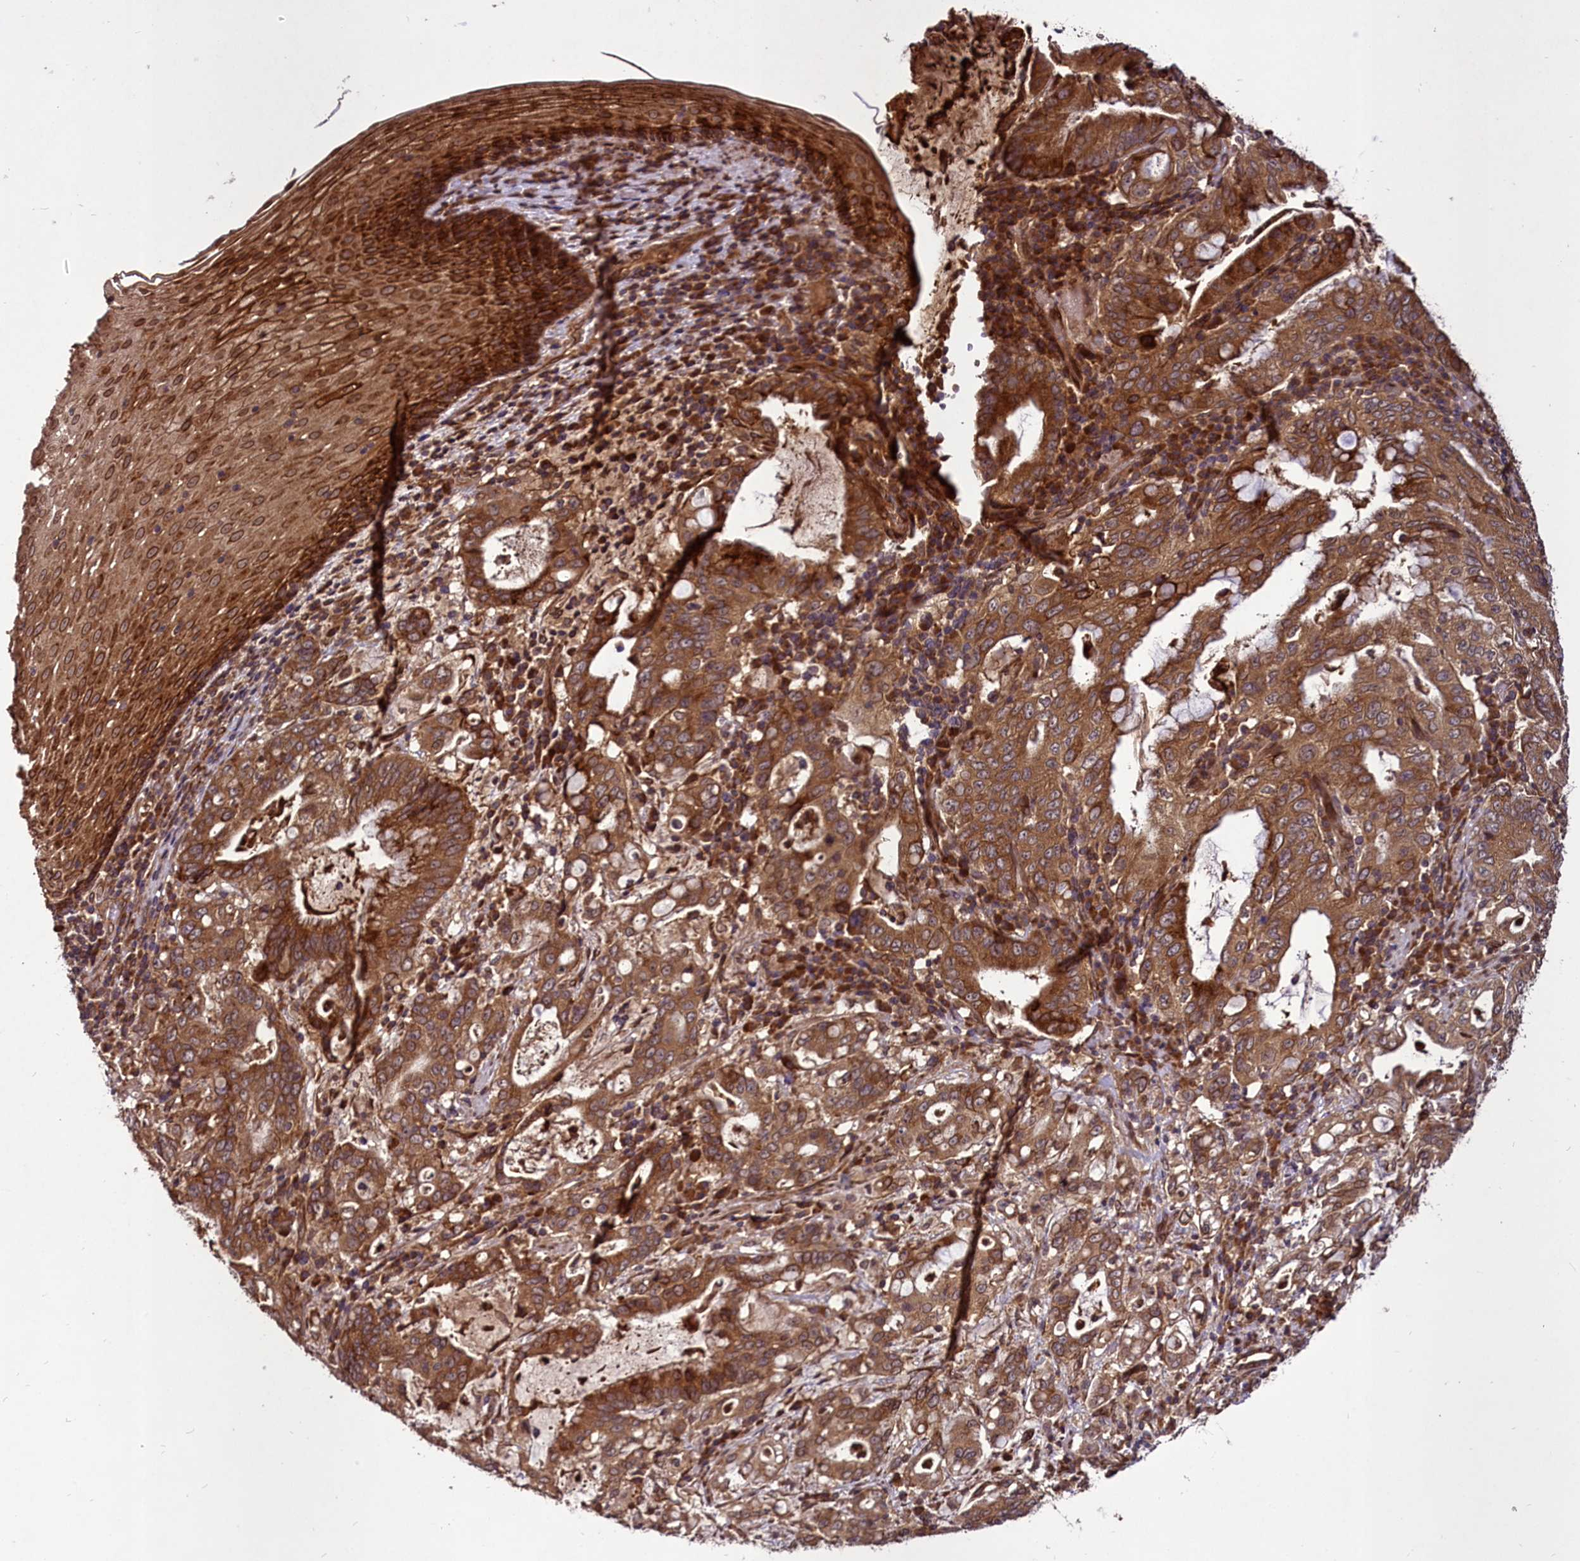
{"staining": {"intensity": "strong", "quantity": ">75%", "location": "cytoplasmic/membranous"}, "tissue": "stomach cancer", "cell_type": "Tumor cells", "image_type": "cancer", "snomed": [{"axis": "morphology", "description": "Normal tissue, NOS"}, {"axis": "morphology", "description": "Adenocarcinoma, NOS"}, {"axis": "topography", "description": "Esophagus"}, {"axis": "topography", "description": "Stomach, upper"}, {"axis": "topography", "description": "Peripheral nerve tissue"}], "caption": "A high amount of strong cytoplasmic/membranous positivity is appreciated in approximately >75% of tumor cells in stomach adenocarcinoma tissue.", "gene": "DCP1B", "patient": {"sex": "male", "age": 62}}